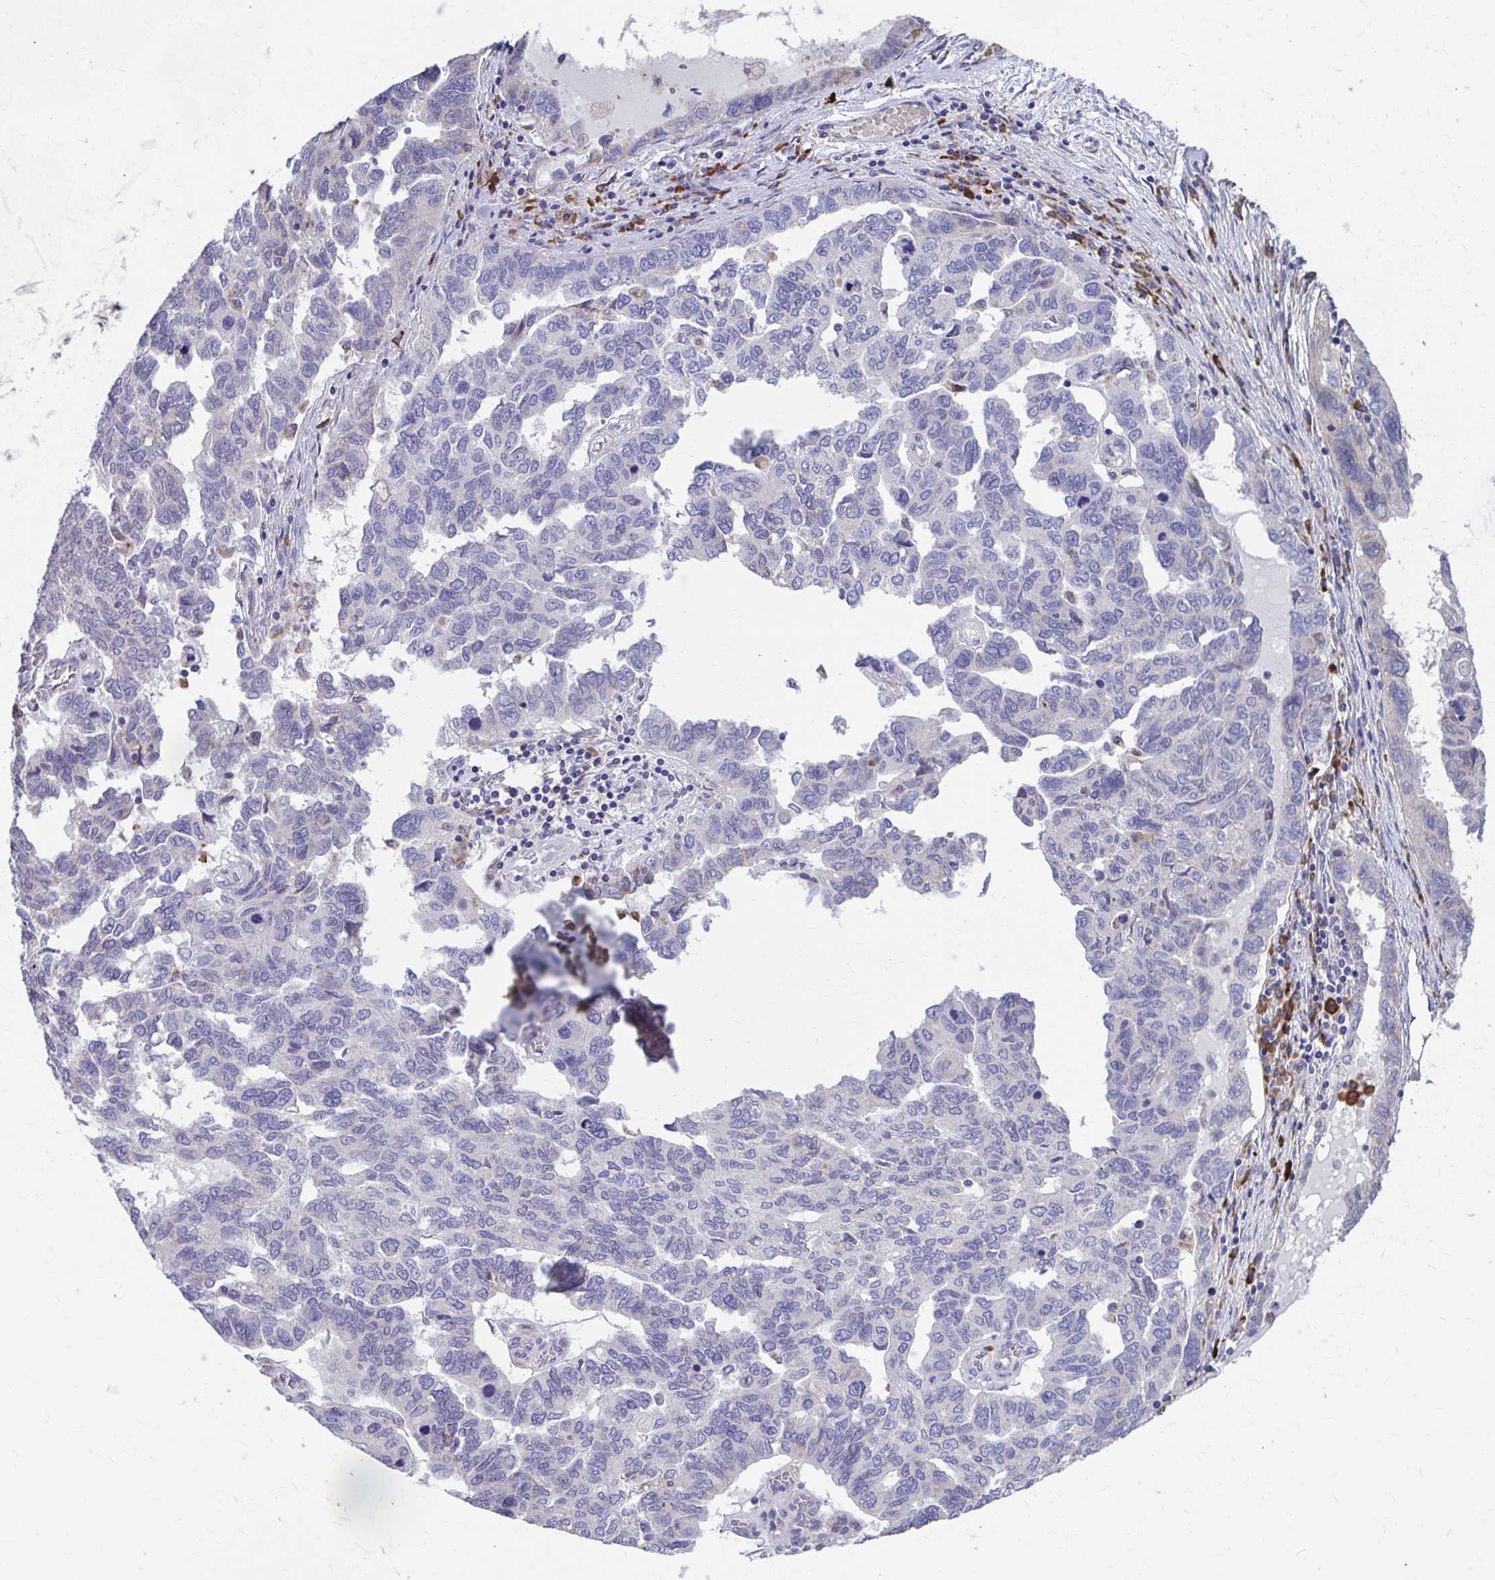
{"staining": {"intensity": "negative", "quantity": "none", "location": "none"}, "tissue": "ovarian cancer", "cell_type": "Tumor cells", "image_type": "cancer", "snomed": [{"axis": "morphology", "description": "Cystadenocarcinoma, serous, NOS"}, {"axis": "topography", "description": "Ovary"}], "caption": "Tumor cells show no significant staining in ovarian cancer (serous cystadenocarcinoma).", "gene": "FKBP2", "patient": {"sex": "female", "age": 64}}